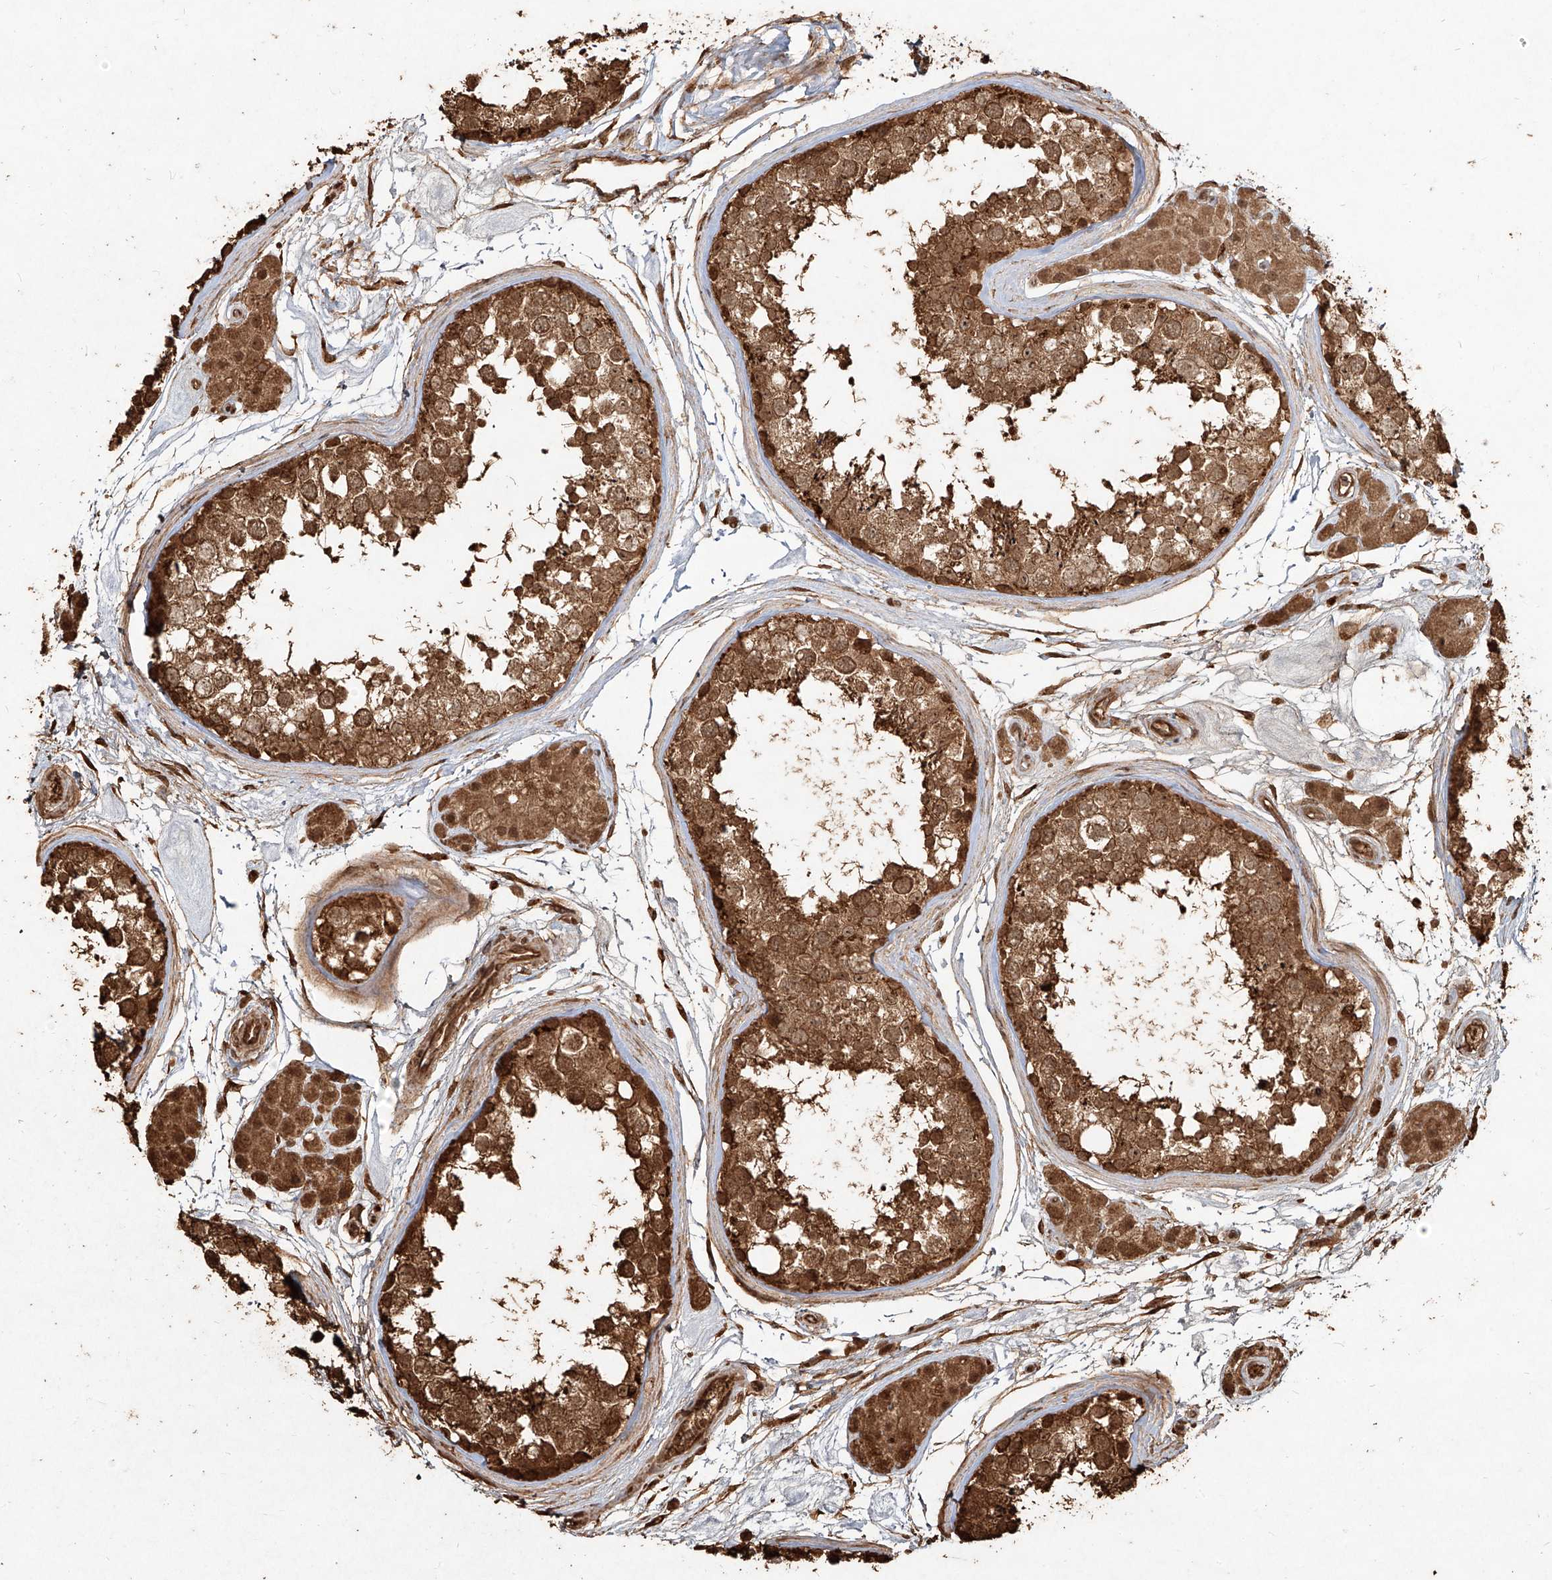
{"staining": {"intensity": "strong", "quantity": ">75%", "location": "cytoplasmic/membranous,nuclear"}, "tissue": "testis", "cell_type": "Cells in seminiferous ducts", "image_type": "normal", "snomed": [{"axis": "morphology", "description": "Normal tissue, NOS"}, {"axis": "topography", "description": "Testis"}], "caption": "The immunohistochemical stain shows strong cytoplasmic/membranous,nuclear positivity in cells in seminiferous ducts of unremarkable testis.", "gene": "UBE2K", "patient": {"sex": "male", "age": 56}}